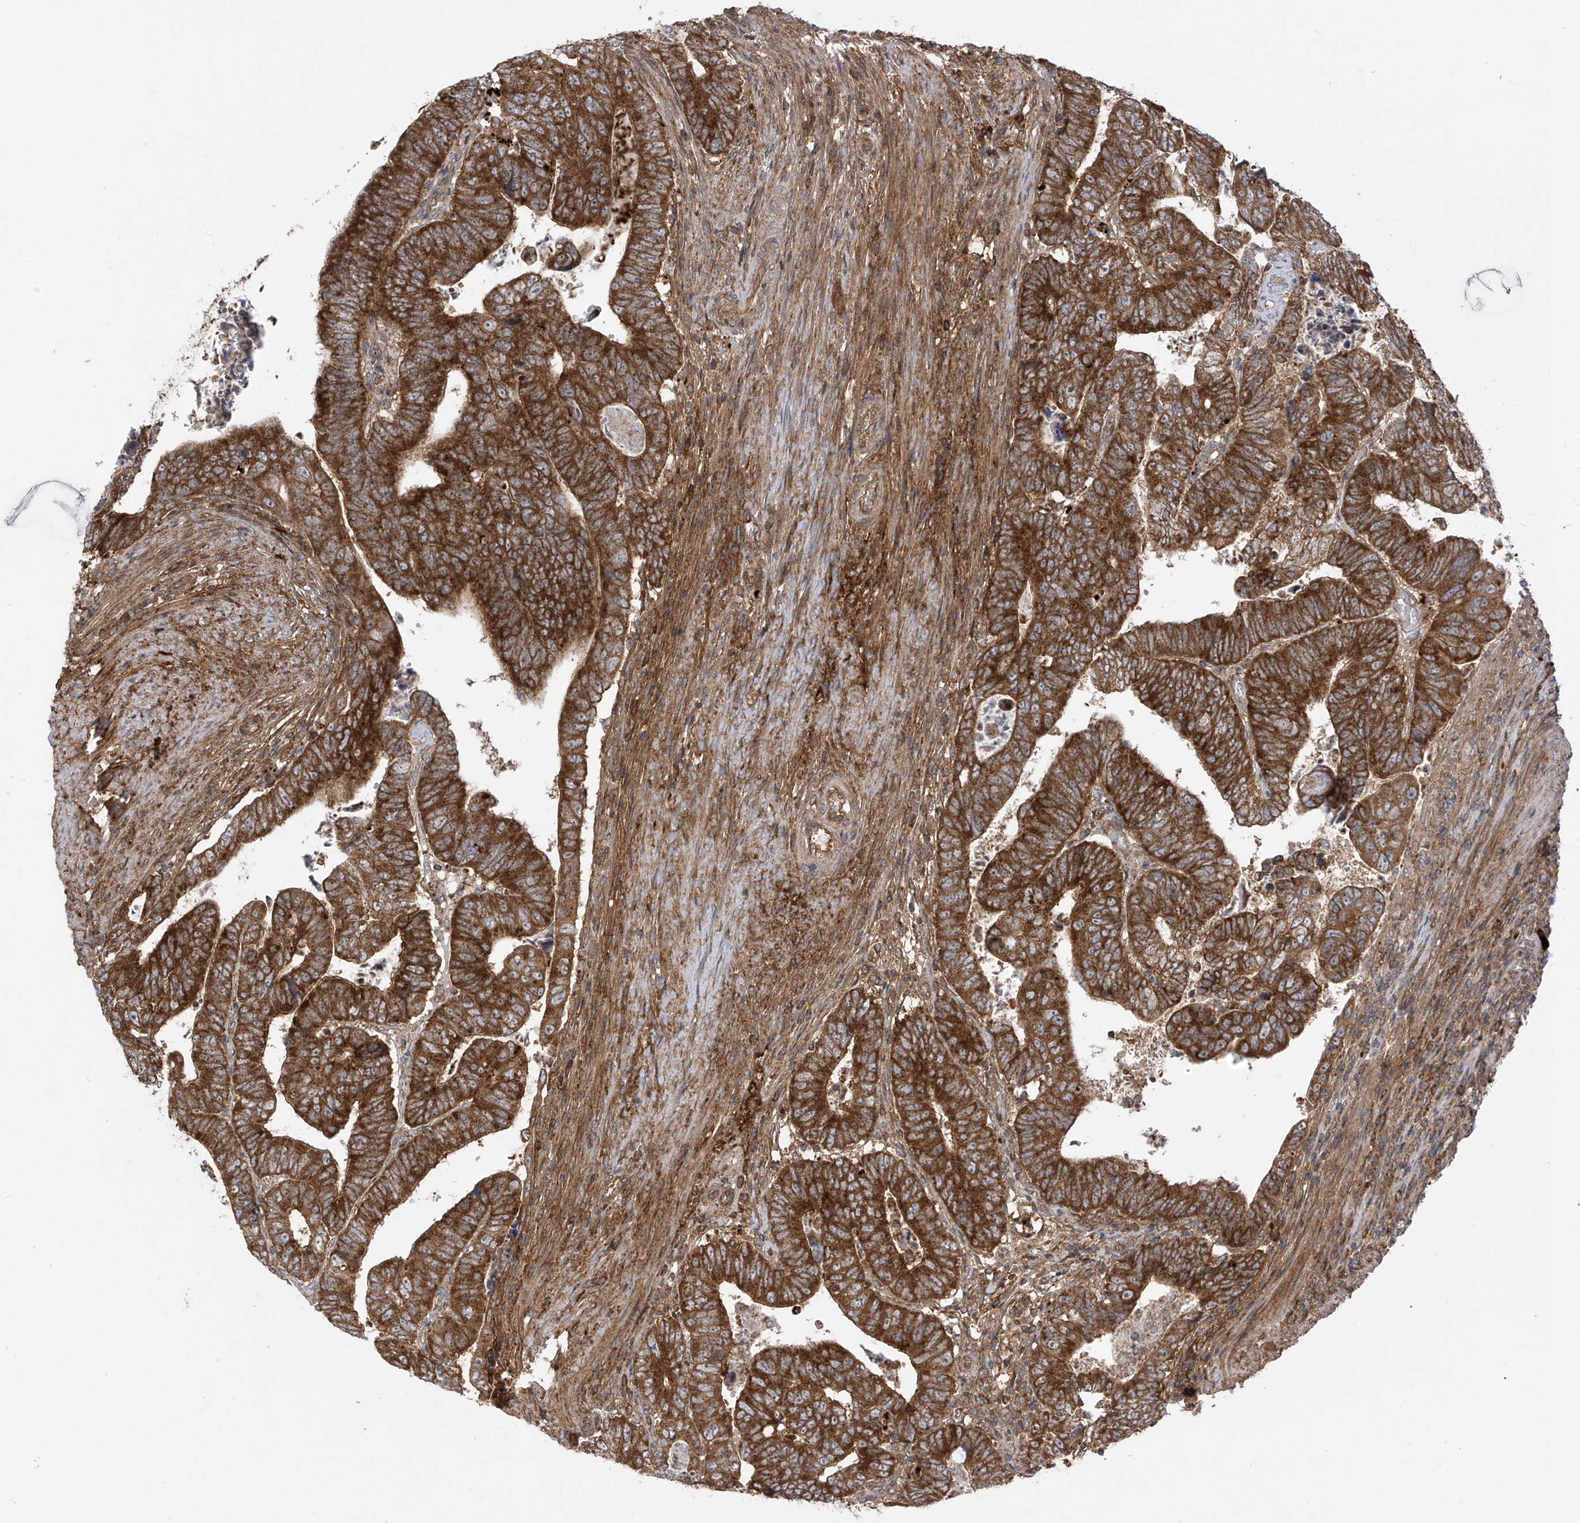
{"staining": {"intensity": "strong", "quantity": ">75%", "location": "cytoplasmic/membranous"}, "tissue": "colorectal cancer", "cell_type": "Tumor cells", "image_type": "cancer", "snomed": [{"axis": "morphology", "description": "Normal tissue, NOS"}, {"axis": "morphology", "description": "Adenocarcinoma, NOS"}, {"axis": "topography", "description": "Rectum"}], "caption": "Colorectal adenocarcinoma was stained to show a protein in brown. There is high levels of strong cytoplasmic/membranous expression in about >75% of tumor cells.", "gene": "REPS1", "patient": {"sex": "female", "age": 65}}